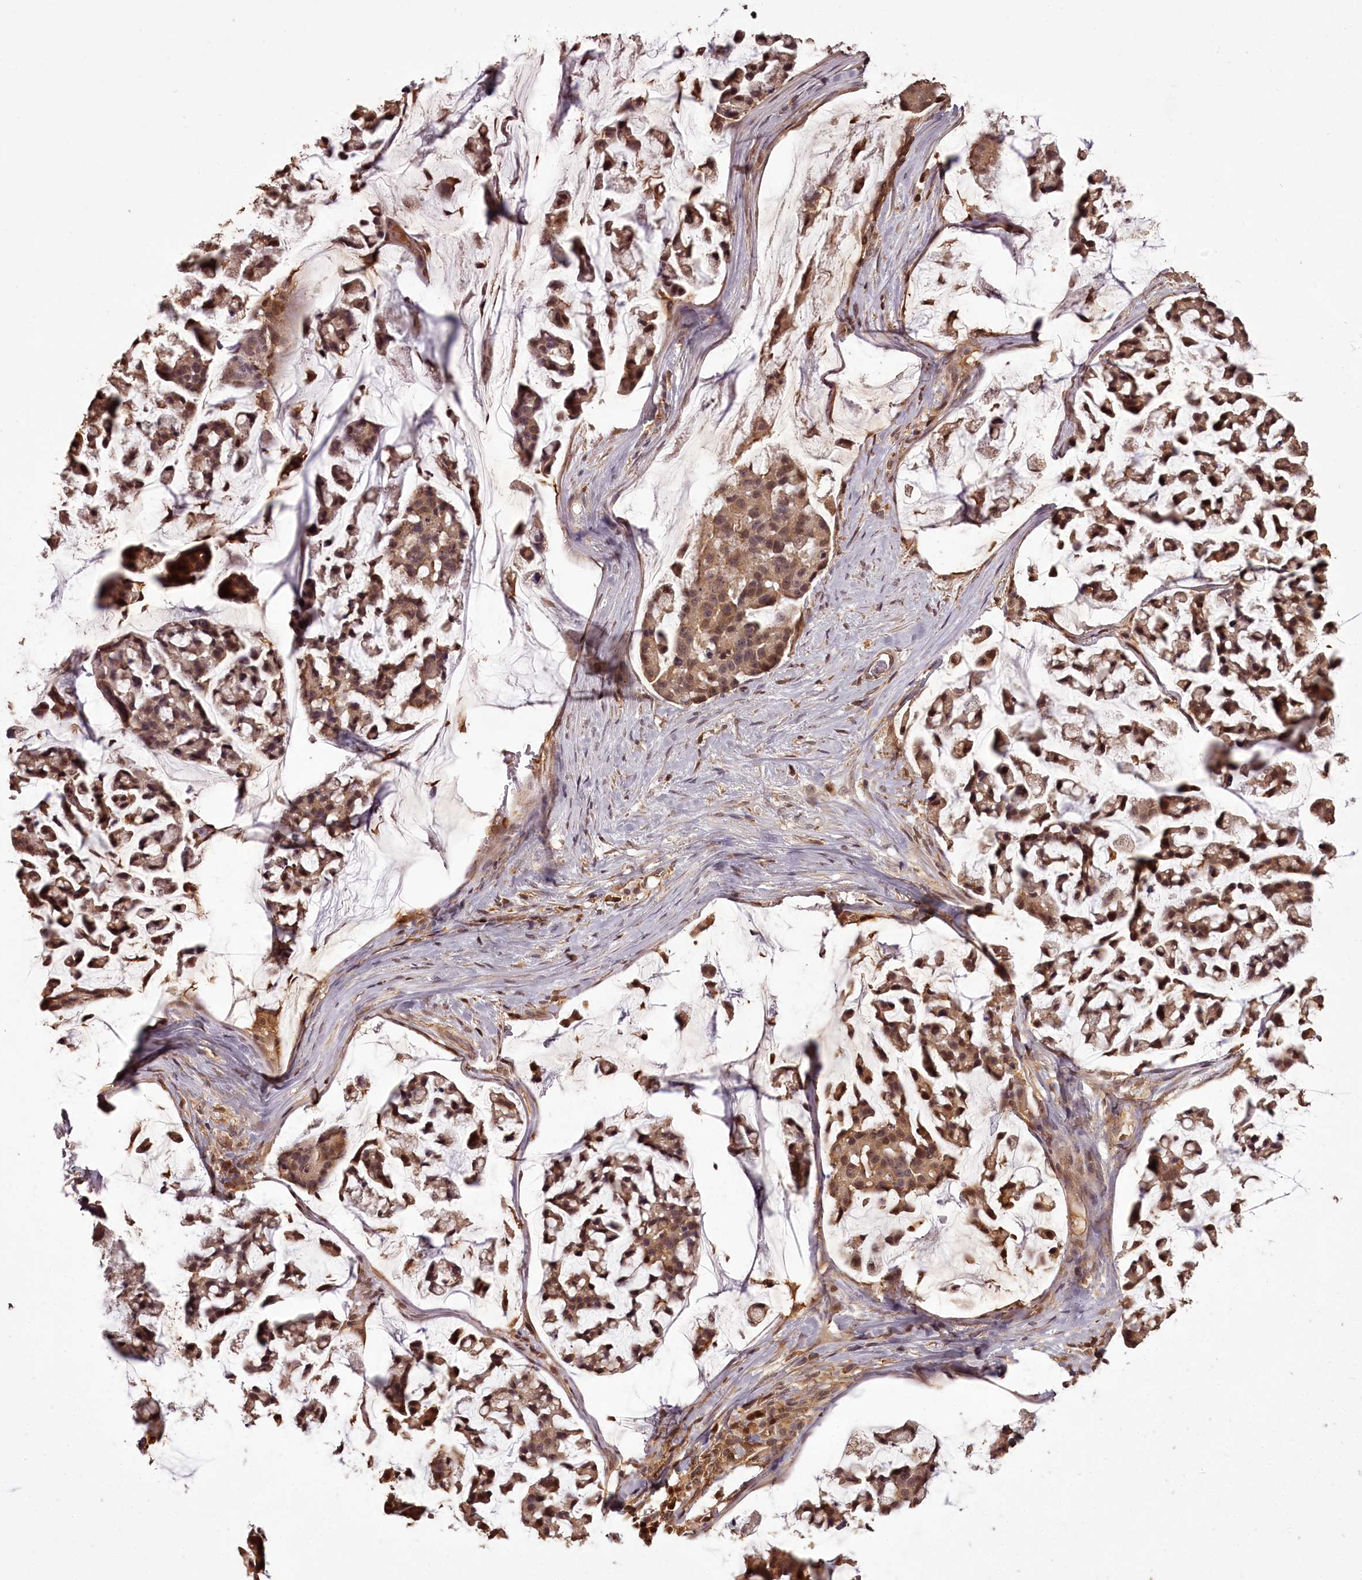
{"staining": {"intensity": "moderate", "quantity": ">75%", "location": "cytoplasmic/membranous,nuclear"}, "tissue": "stomach cancer", "cell_type": "Tumor cells", "image_type": "cancer", "snomed": [{"axis": "morphology", "description": "Adenocarcinoma, NOS"}, {"axis": "topography", "description": "Stomach, lower"}], "caption": "Protein expression analysis of human stomach cancer (adenocarcinoma) reveals moderate cytoplasmic/membranous and nuclear staining in about >75% of tumor cells. (DAB (3,3'-diaminobenzidine) = brown stain, brightfield microscopy at high magnification).", "gene": "NPRL2", "patient": {"sex": "male", "age": 67}}